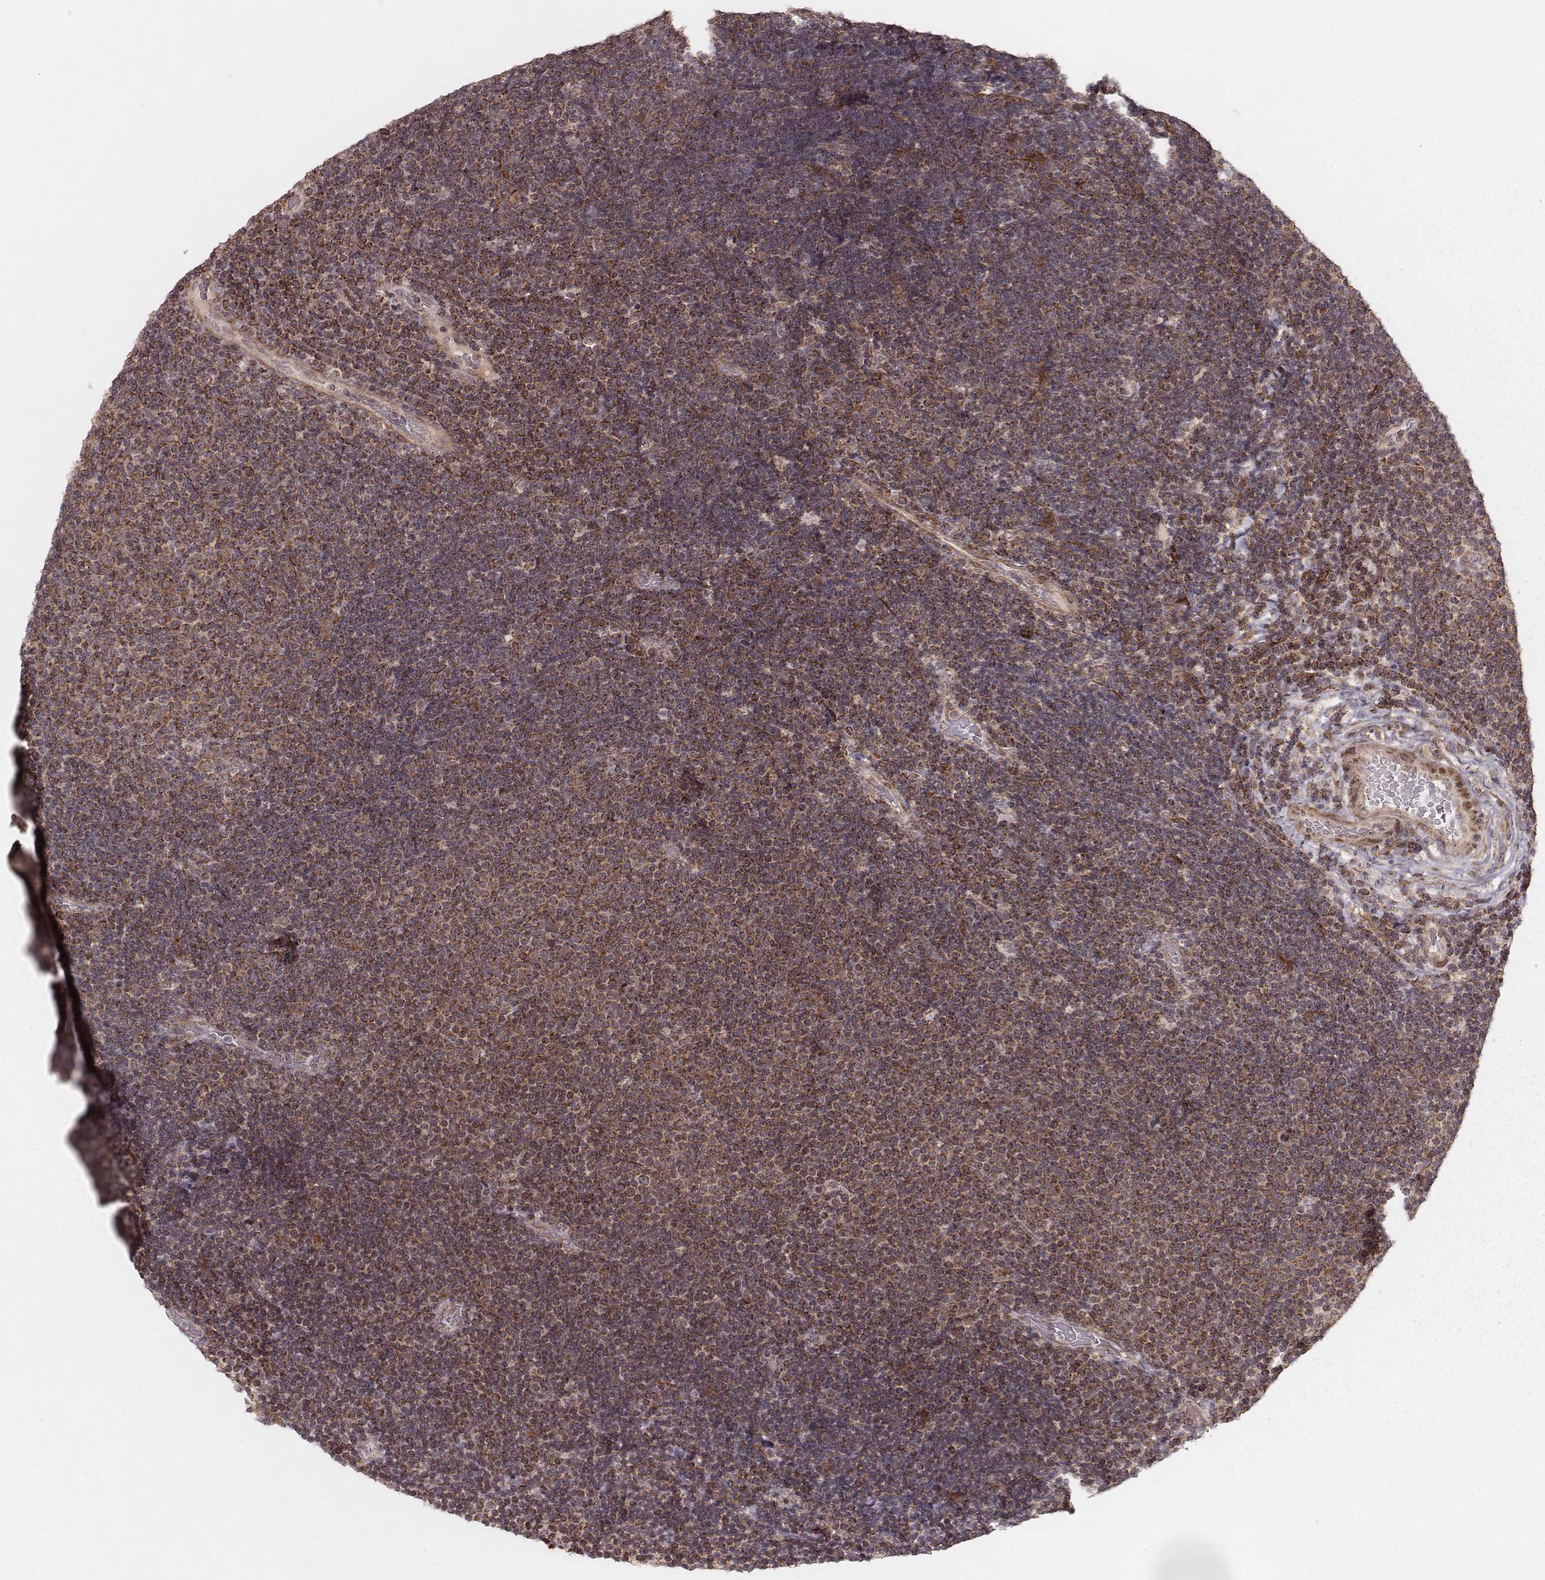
{"staining": {"intensity": "moderate", "quantity": ">75%", "location": "cytoplasmic/membranous"}, "tissue": "lymphoma", "cell_type": "Tumor cells", "image_type": "cancer", "snomed": [{"axis": "morphology", "description": "Malignant lymphoma, non-Hodgkin's type, Low grade"}, {"axis": "topography", "description": "Brain"}], "caption": "About >75% of tumor cells in human malignant lymphoma, non-Hodgkin's type (low-grade) reveal moderate cytoplasmic/membranous protein positivity as visualized by brown immunohistochemical staining.", "gene": "NDUFA7", "patient": {"sex": "female", "age": 66}}